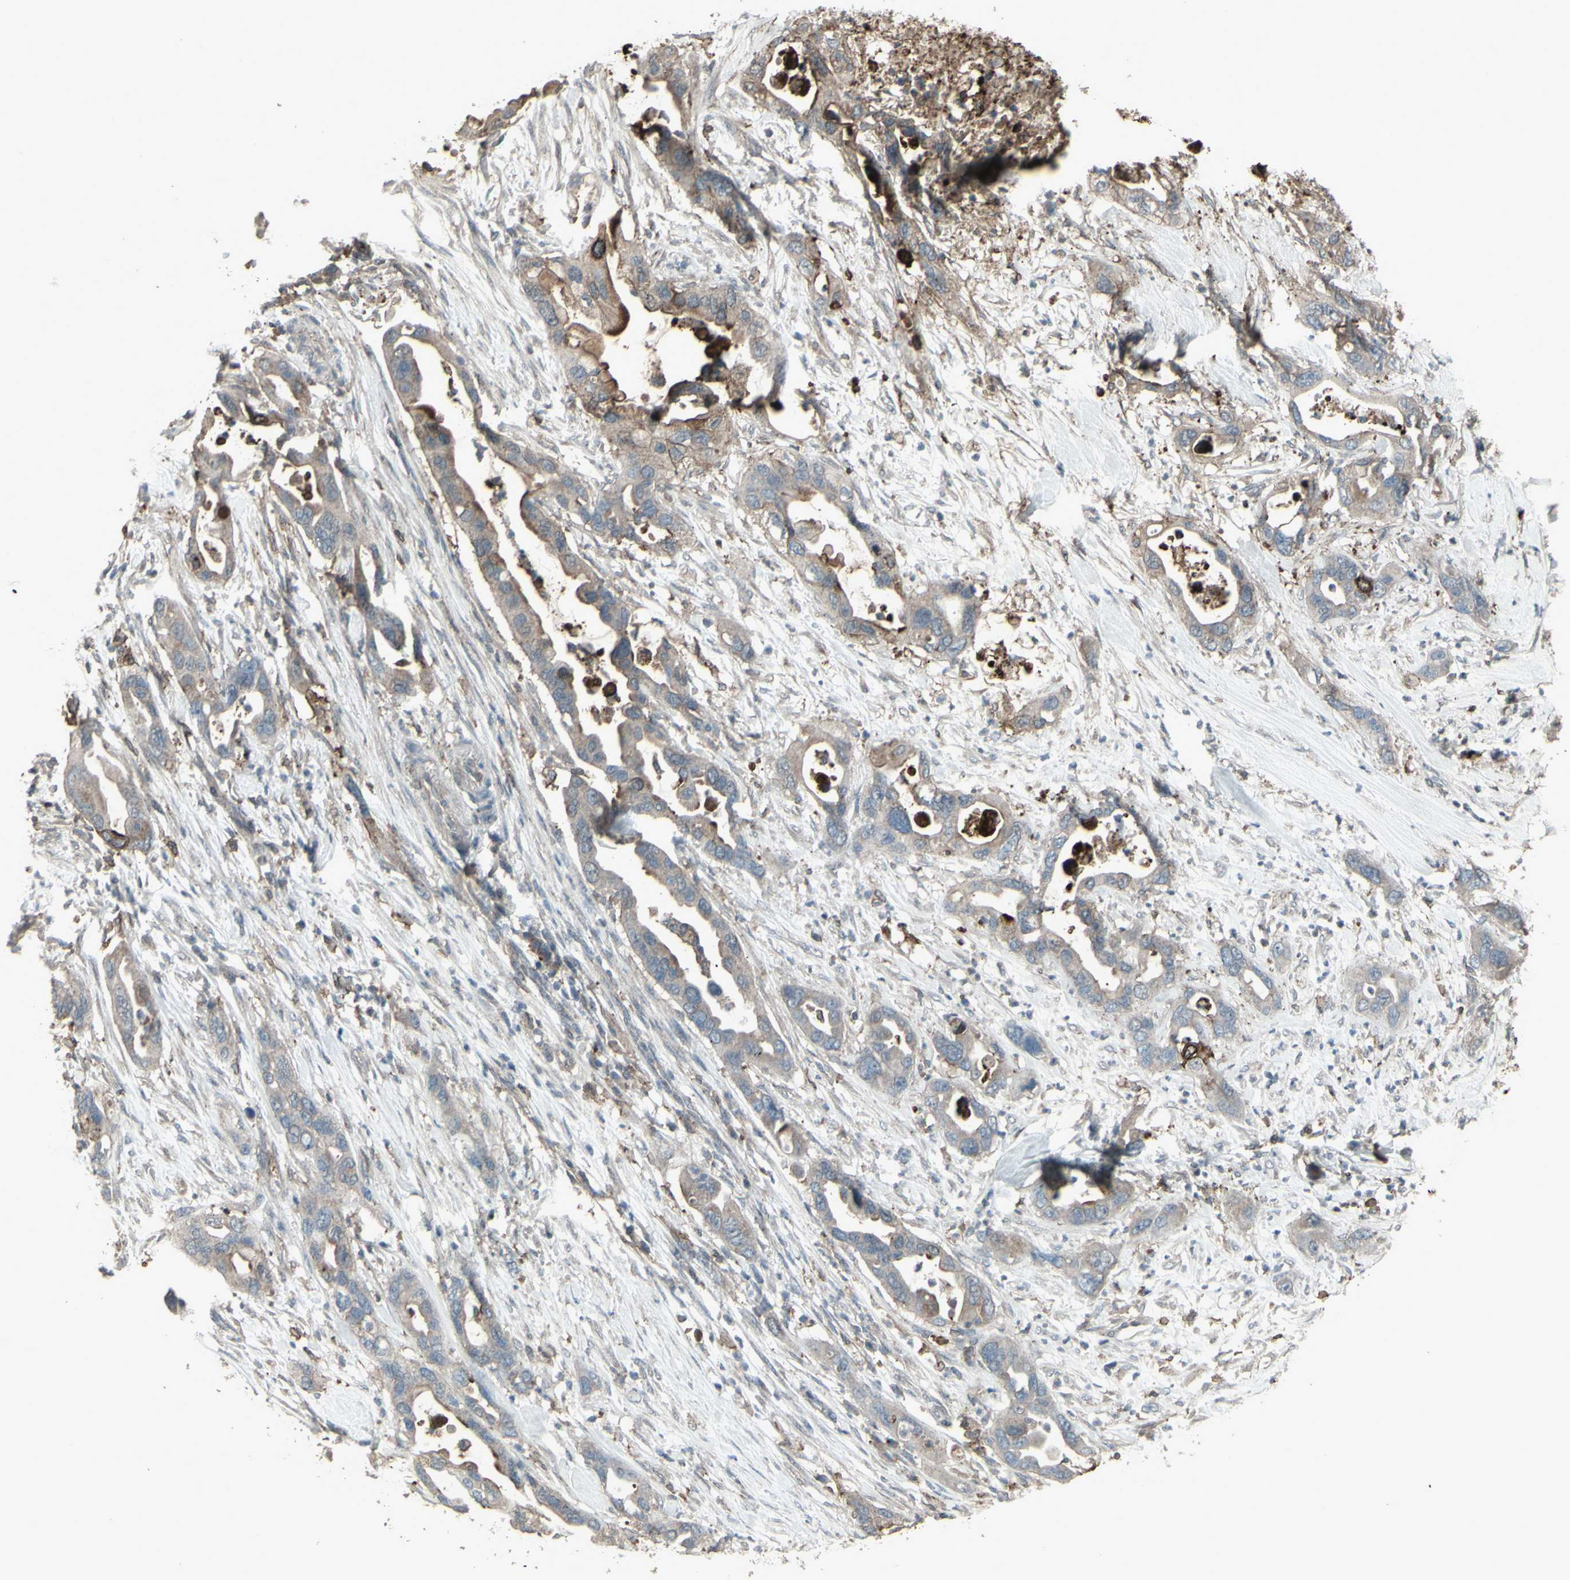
{"staining": {"intensity": "weak", "quantity": ">75%", "location": "cytoplasmic/membranous"}, "tissue": "pancreatic cancer", "cell_type": "Tumor cells", "image_type": "cancer", "snomed": [{"axis": "morphology", "description": "Adenocarcinoma, NOS"}, {"axis": "topography", "description": "Pancreas"}], "caption": "IHC of human adenocarcinoma (pancreatic) demonstrates low levels of weak cytoplasmic/membranous staining in approximately >75% of tumor cells. (DAB (3,3'-diaminobenzidine) IHC with brightfield microscopy, high magnification).", "gene": "SMO", "patient": {"sex": "female", "age": 71}}